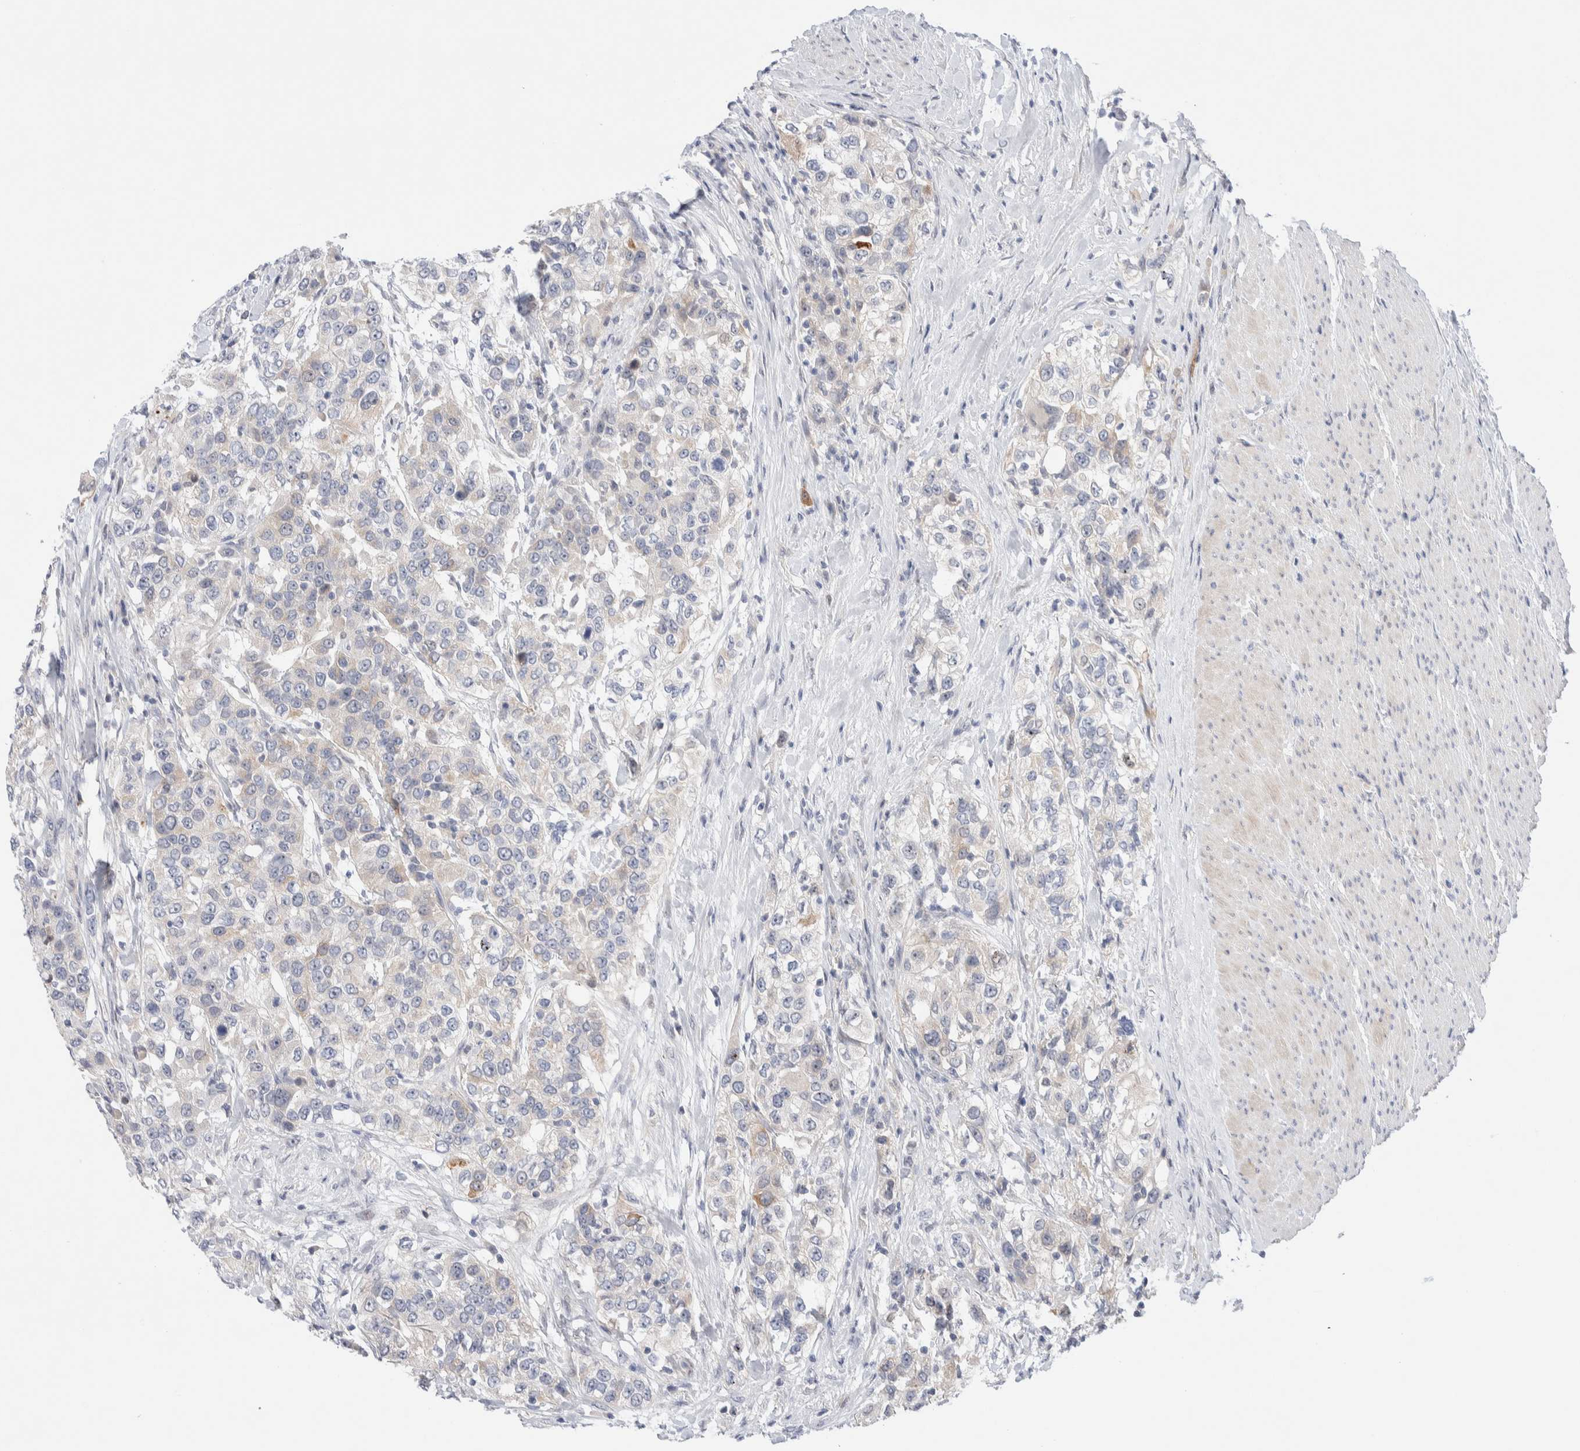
{"staining": {"intensity": "negative", "quantity": "none", "location": "none"}, "tissue": "urothelial cancer", "cell_type": "Tumor cells", "image_type": "cancer", "snomed": [{"axis": "morphology", "description": "Urothelial carcinoma, High grade"}, {"axis": "topography", "description": "Urinary bladder"}], "caption": "Tumor cells show no significant expression in urothelial cancer.", "gene": "DNAJB6", "patient": {"sex": "female", "age": 80}}